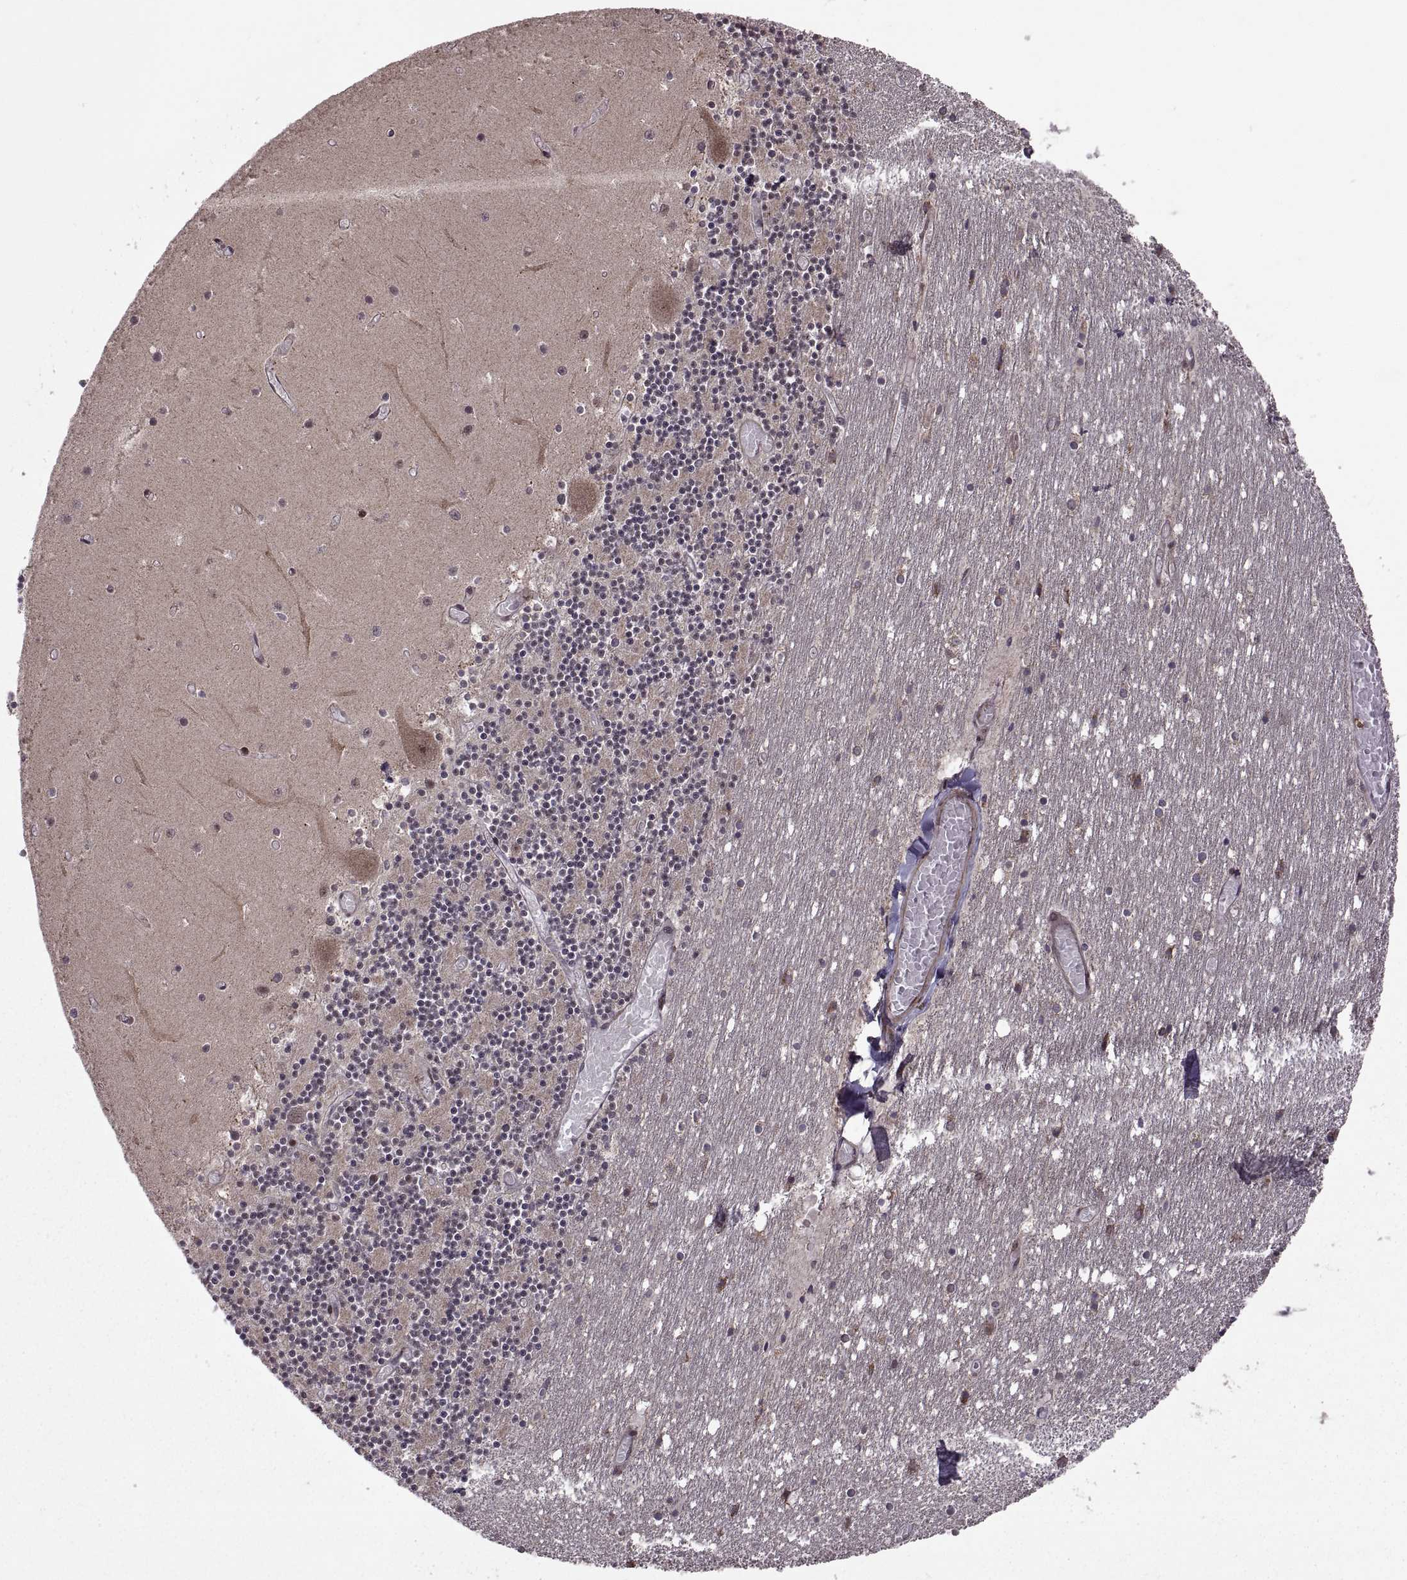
{"staining": {"intensity": "weak", "quantity": "<25%", "location": "cytoplasmic/membranous"}, "tissue": "cerebellum", "cell_type": "Cells in granular layer", "image_type": "normal", "snomed": [{"axis": "morphology", "description": "Normal tissue, NOS"}, {"axis": "topography", "description": "Cerebellum"}], "caption": "The micrograph exhibits no staining of cells in granular layer in unremarkable cerebellum. (IHC, brightfield microscopy, high magnification).", "gene": "PTOV1", "patient": {"sex": "female", "age": 28}}